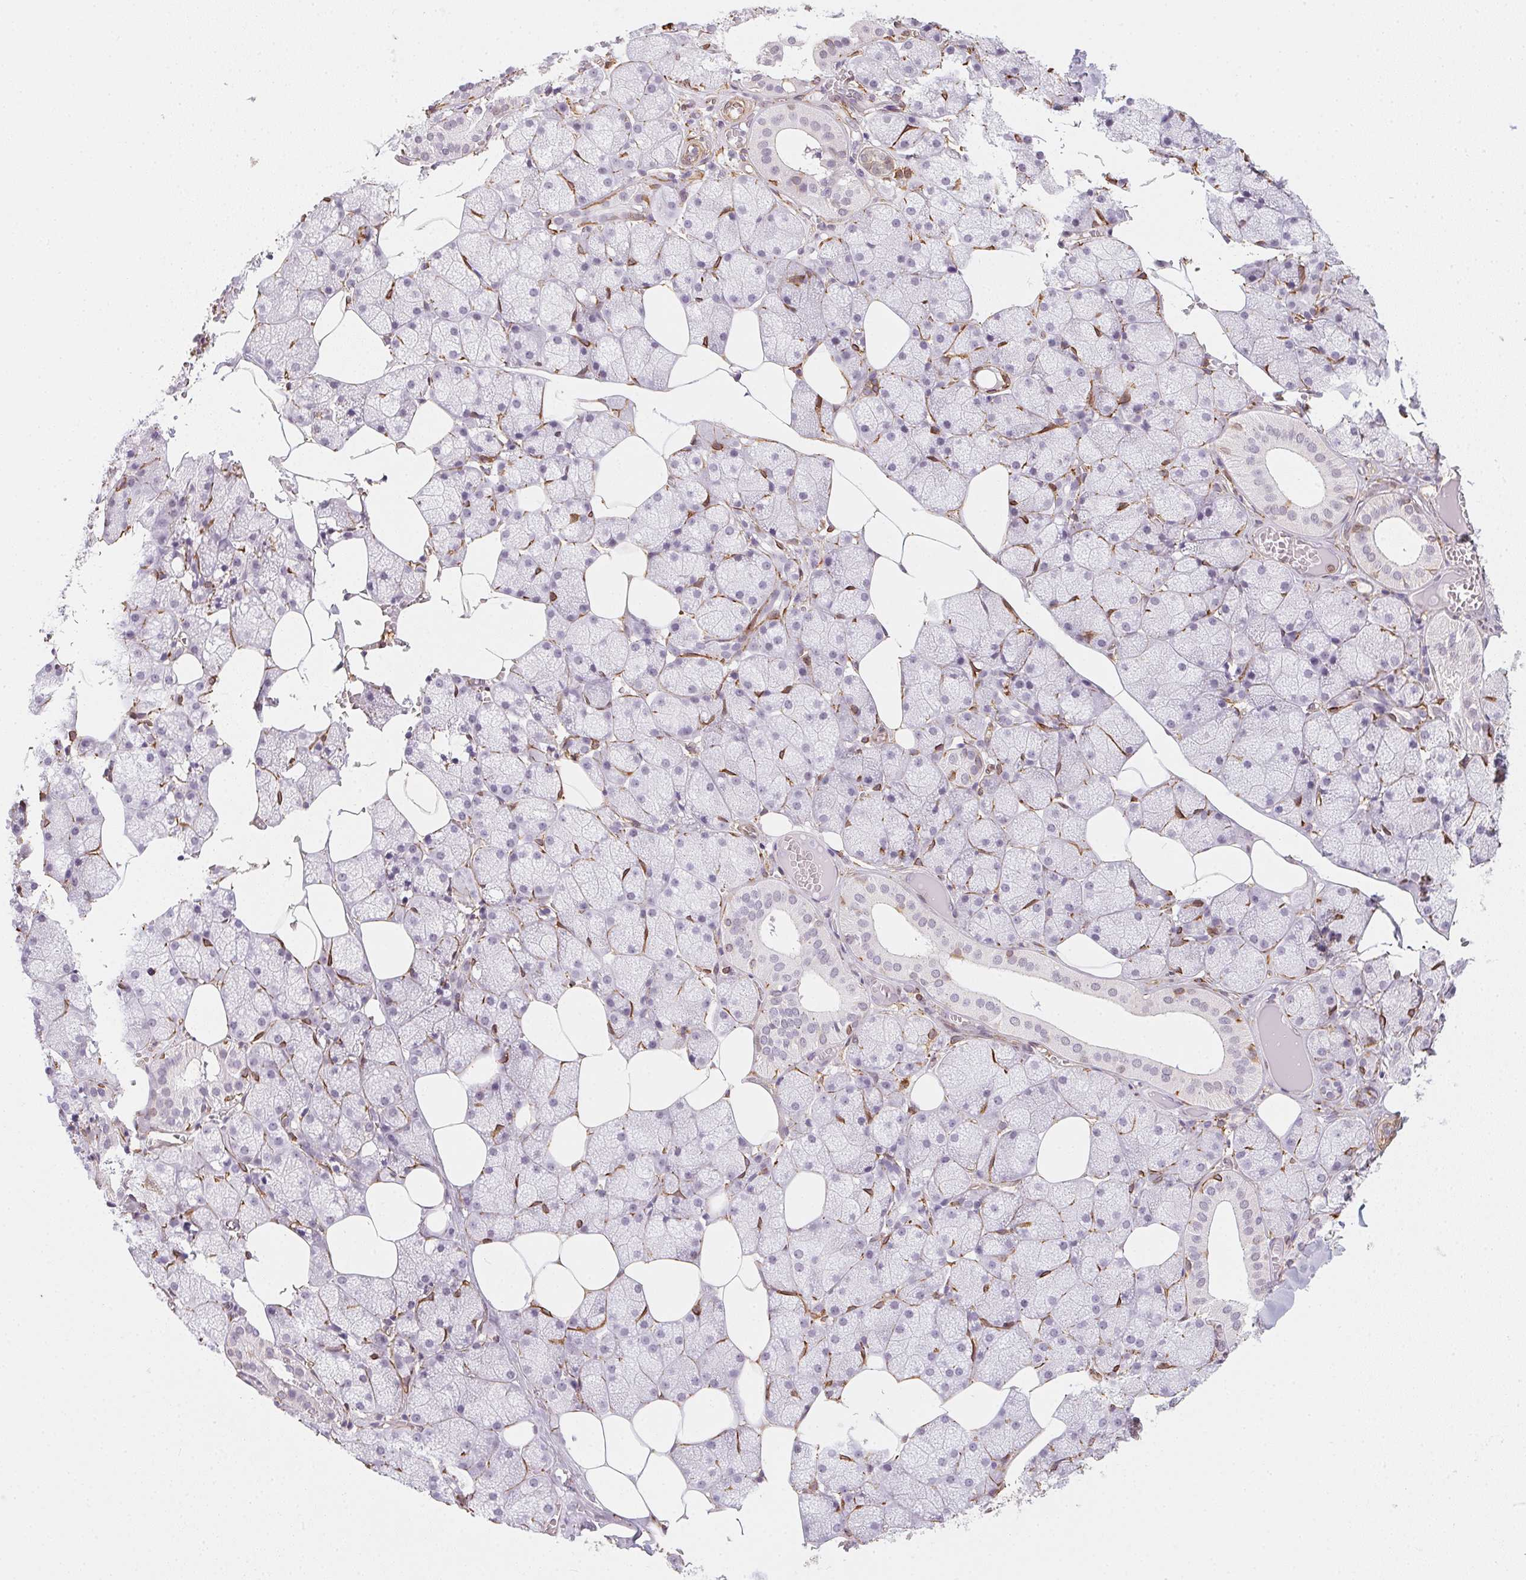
{"staining": {"intensity": "negative", "quantity": "none", "location": "none"}, "tissue": "salivary gland", "cell_type": "Glandular cells", "image_type": "normal", "snomed": [{"axis": "morphology", "description": "Normal tissue, NOS"}, {"axis": "topography", "description": "Salivary gland"}, {"axis": "topography", "description": "Peripheral nerve tissue"}], "caption": "The histopathology image displays no significant expression in glandular cells of salivary gland. (DAB (3,3'-diaminobenzidine) immunohistochemistry visualized using brightfield microscopy, high magnification).", "gene": "RSBN1", "patient": {"sex": "male", "age": 38}}